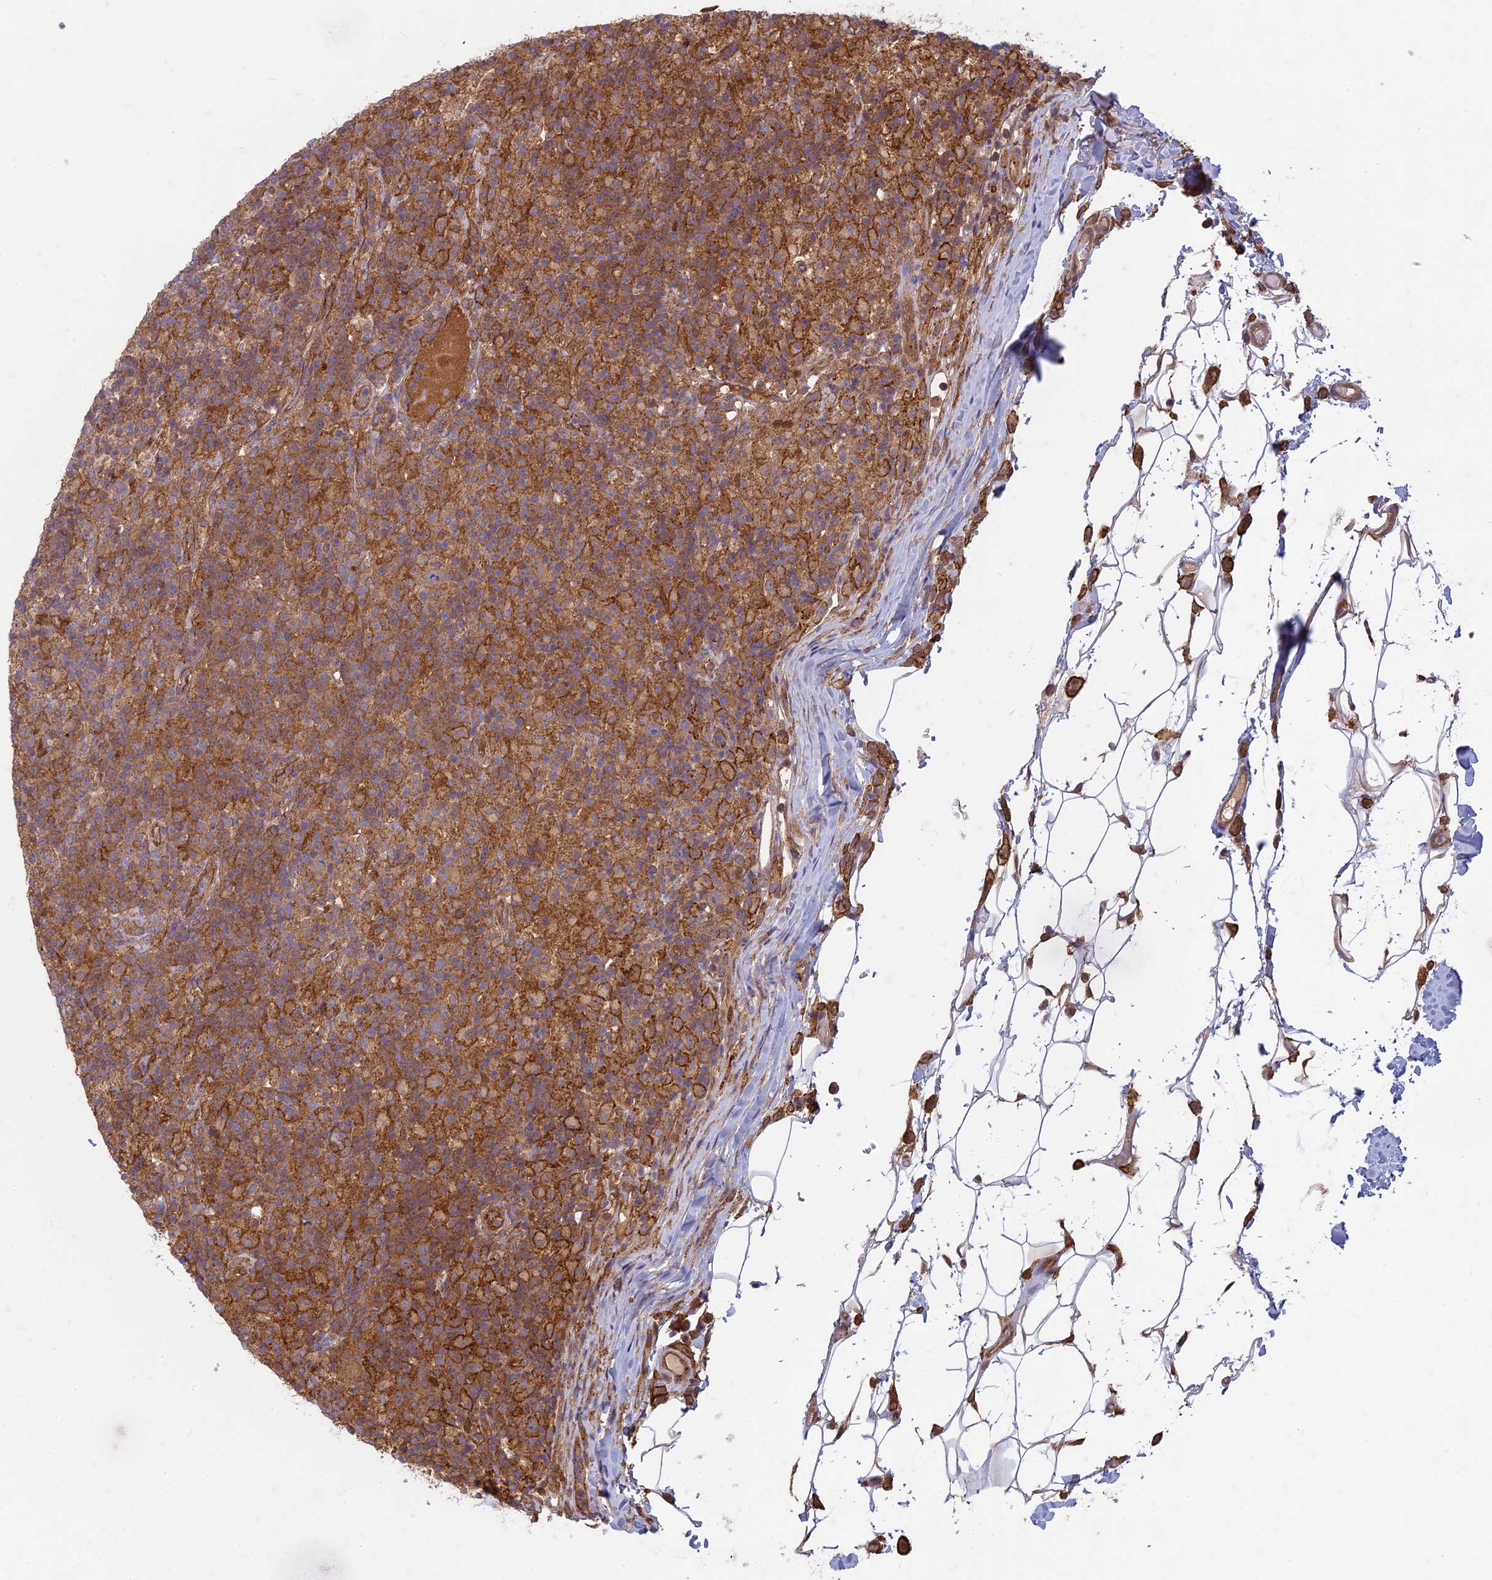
{"staining": {"intensity": "moderate", "quantity": ">75%", "location": "cytoplasmic/membranous"}, "tissue": "lymphoma", "cell_type": "Tumor cells", "image_type": "cancer", "snomed": [{"axis": "morphology", "description": "Hodgkin's disease, NOS"}, {"axis": "topography", "description": "Lymph node"}], "caption": "Human Hodgkin's disease stained with a protein marker shows moderate staining in tumor cells.", "gene": "TCF25", "patient": {"sex": "male", "age": 70}}